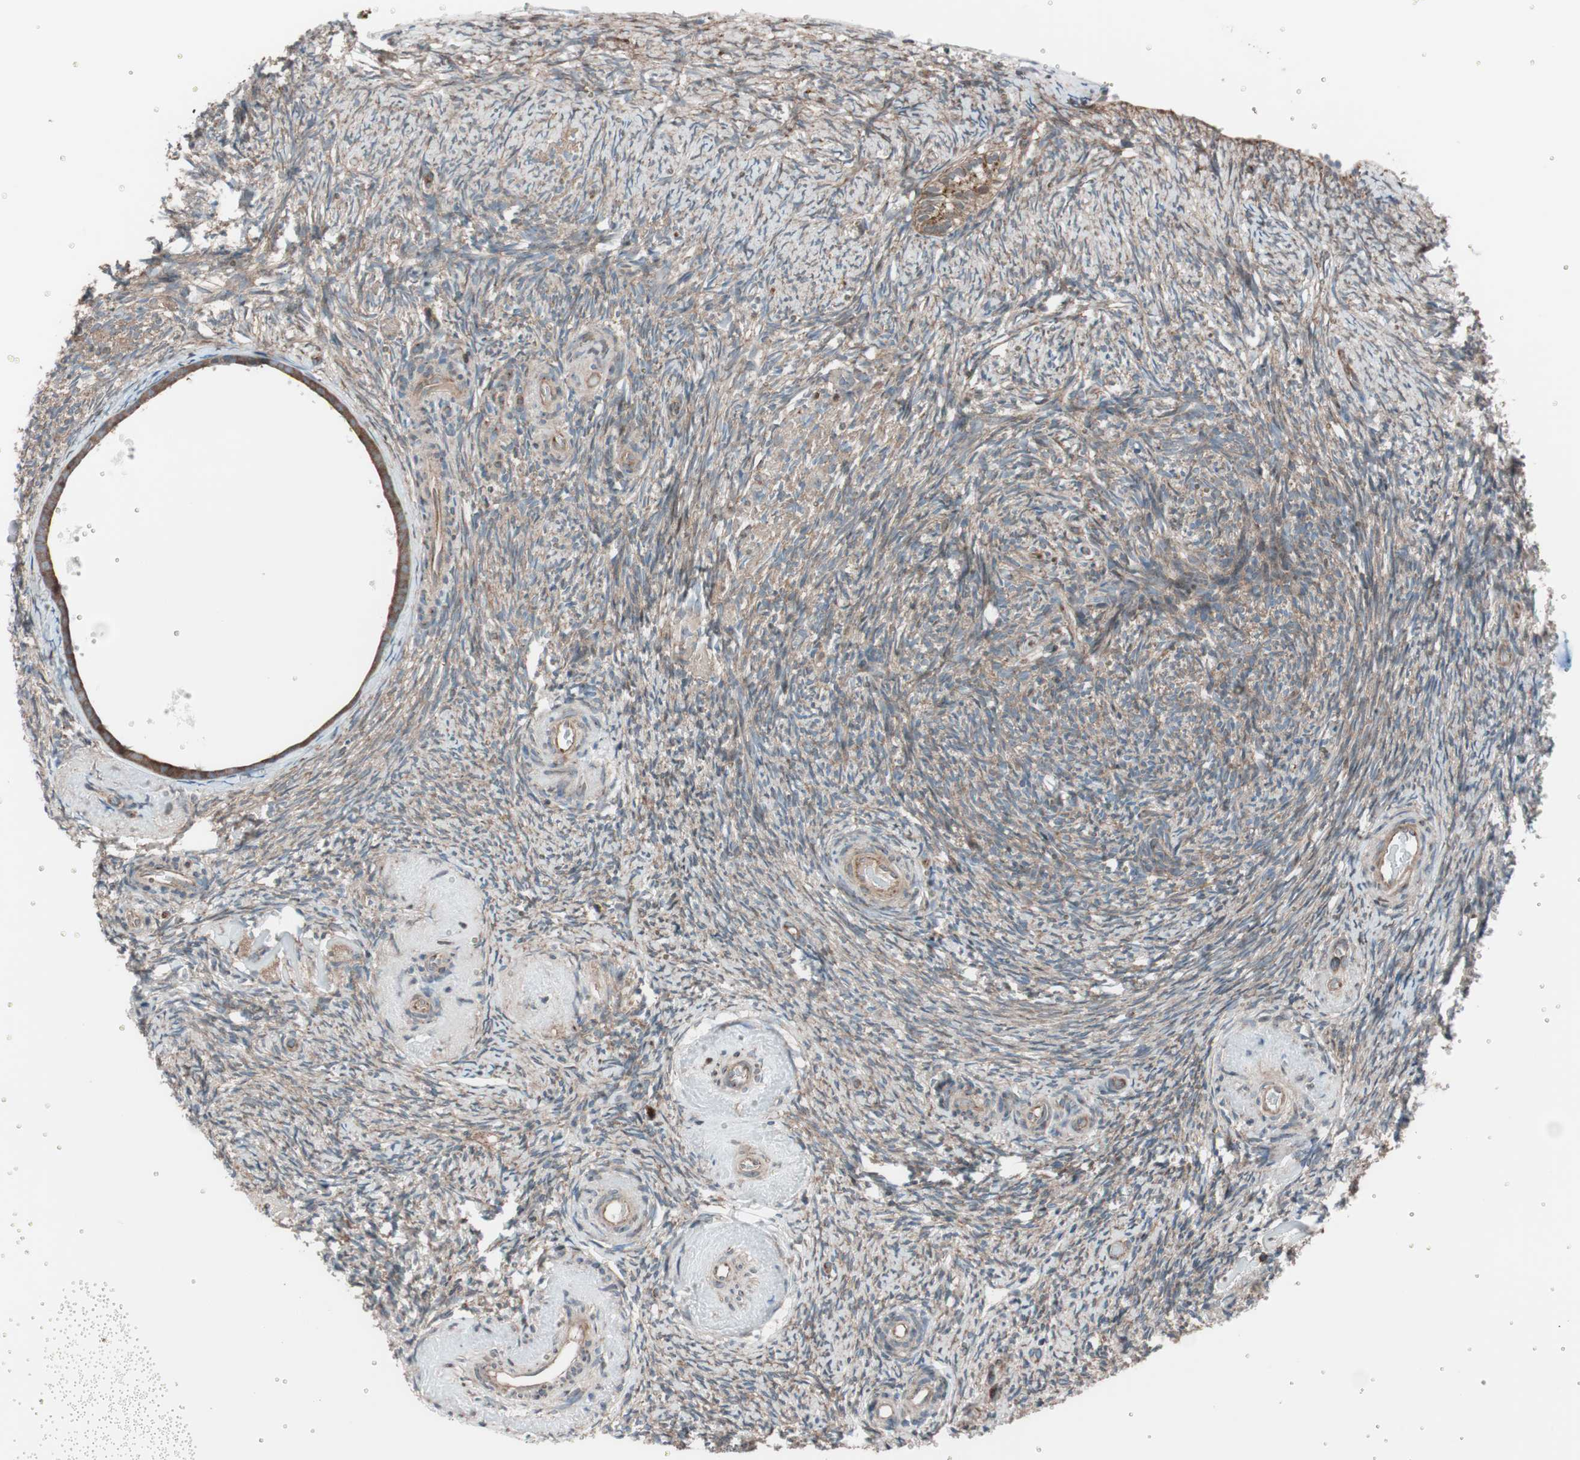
{"staining": {"intensity": "moderate", "quantity": ">75%", "location": "cytoplasmic/membranous"}, "tissue": "ovary", "cell_type": "Follicle cells", "image_type": "normal", "snomed": [{"axis": "morphology", "description": "Normal tissue, NOS"}, {"axis": "topography", "description": "Ovary"}], "caption": "Approximately >75% of follicle cells in benign human ovary demonstrate moderate cytoplasmic/membranous protein positivity as visualized by brown immunohistochemical staining.", "gene": "SEC31A", "patient": {"sex": "female", "age": 60}}